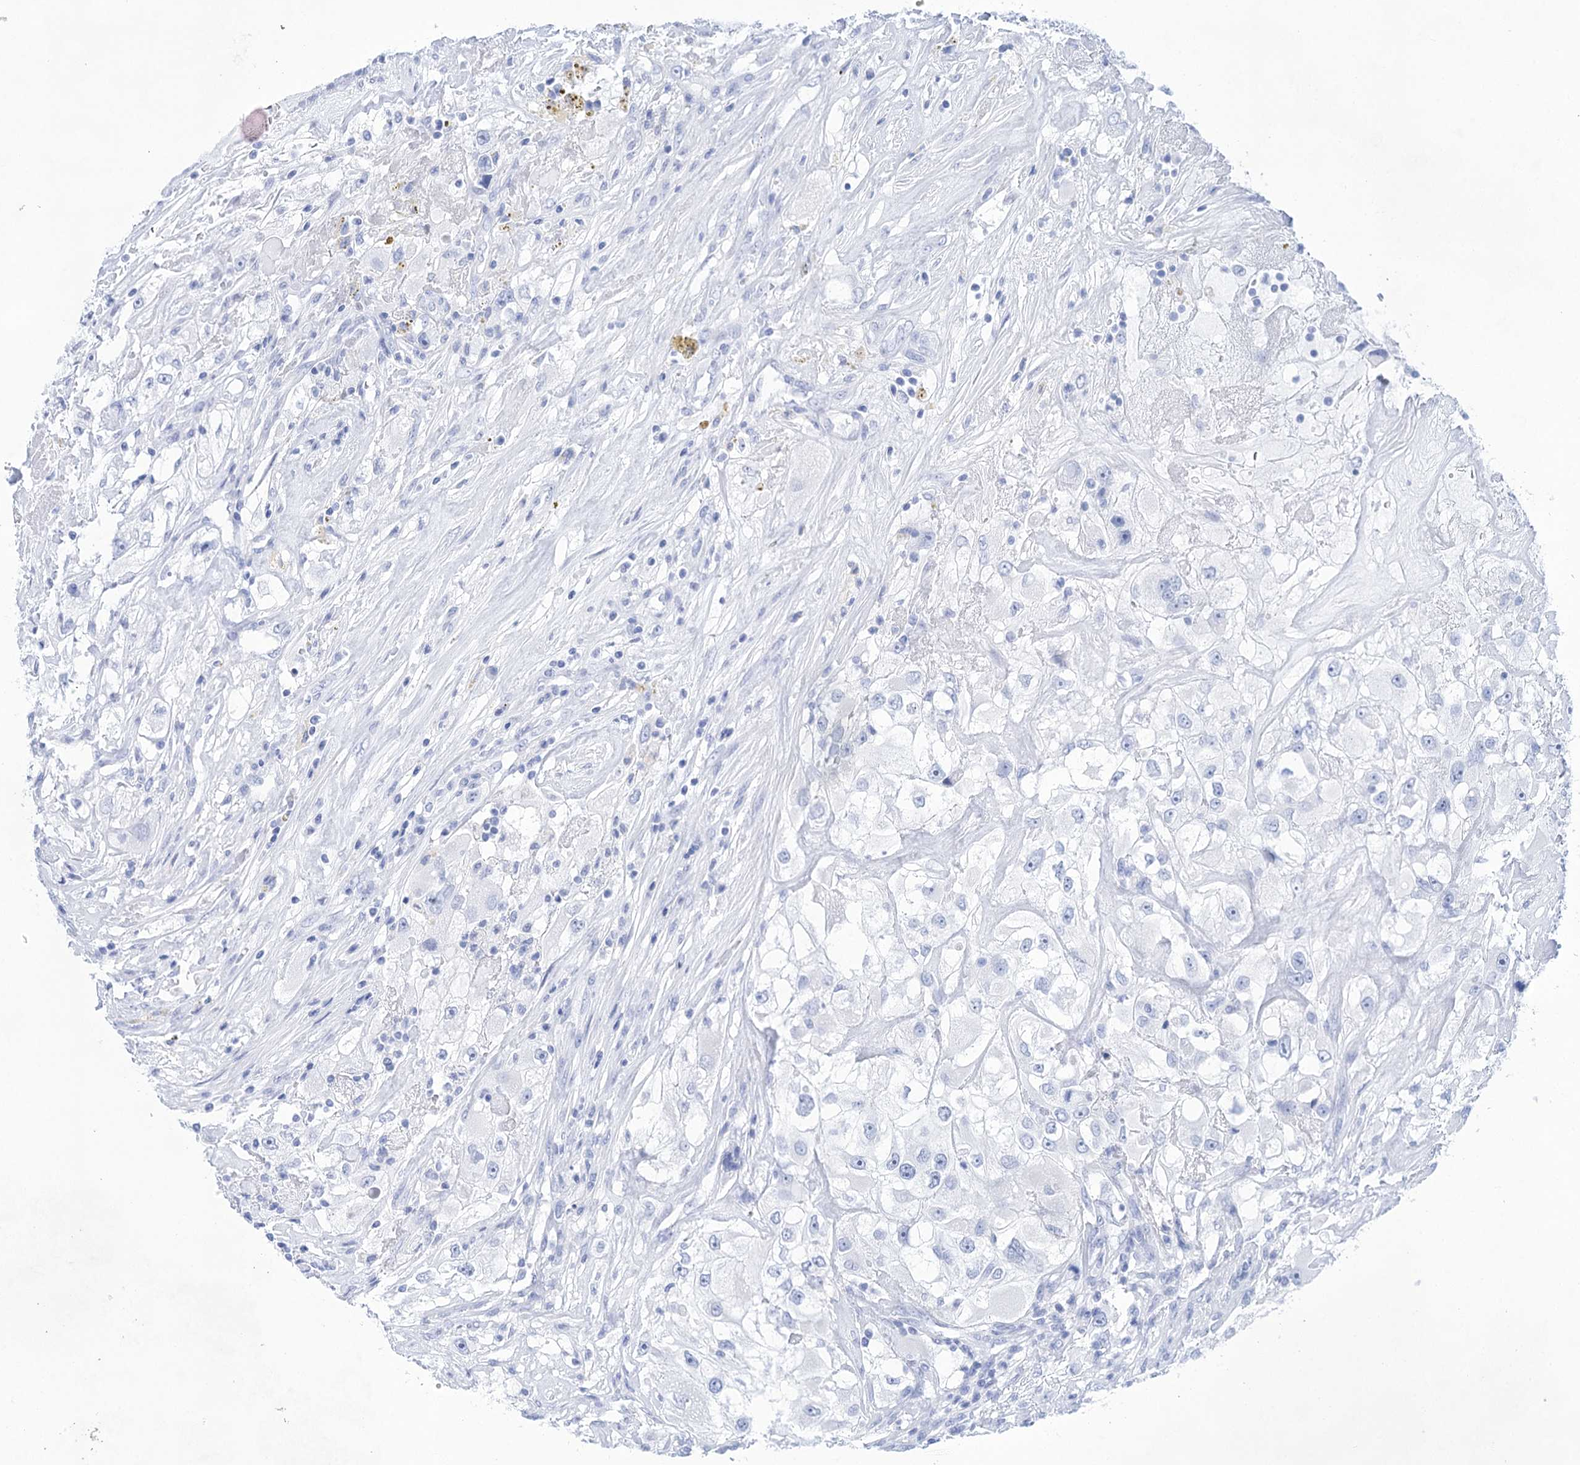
{"staining": {"intensity": "negative", "quantity": "none", "location": "none"}, "tissue": "renal cancer", "cell_type": "Tumor cells", "image_type": "cancer", "snomed": [{"axis": "morphology", "description": "Adenocarcinoma, NOS"}, {"axis": "topography", "description": "Kidney"}], "caption": "Histopathology image shows no protein expression in tumor cells of renal cancer tissue.", "gene": "LALBA", "patient": {"sex": "female", "age": 52}}